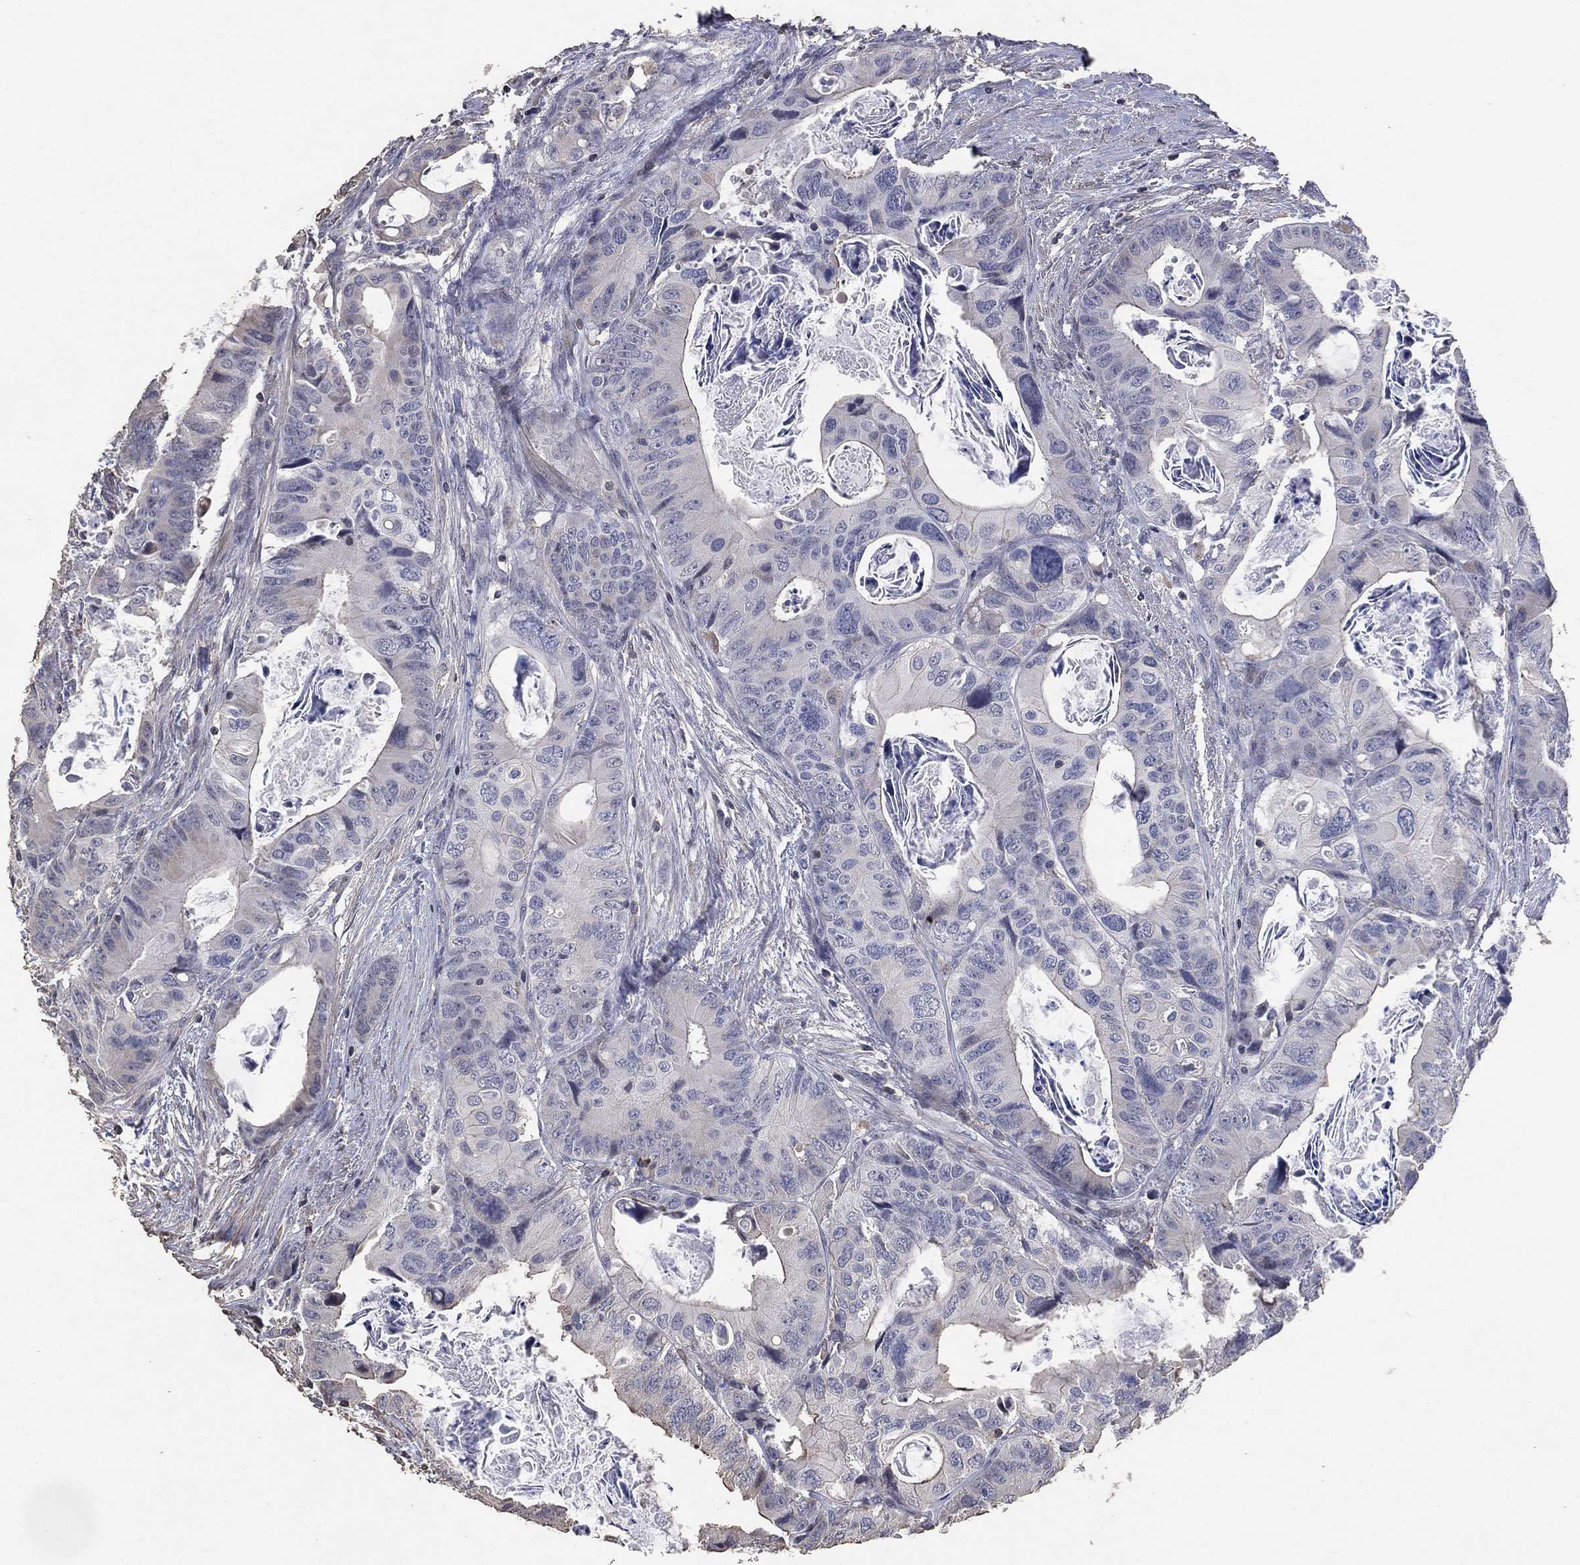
{"staining": {"intensity": "negative", "quantity": "none", "location": "none"}, "tissue": "colorectal cancer", "cell_type": "Tumor cells", "image_type": "cancer", "snomed": [{"axis": "morphology", "description": "Adenocarcinoma, NOS"}, {"axis": "topography", "description": "Rectum"}], "caption": "This photomicrograph is of colorectal cancer stained with immunohistochemistry (IHC) to label a protein in brown with the nuclei are counter-stained blue. There is no positivity in tumor cells. (DAB IHC, high magnification).", "gene": "ADPRHL1", "patient": {"sex": "male", "age": 64}}